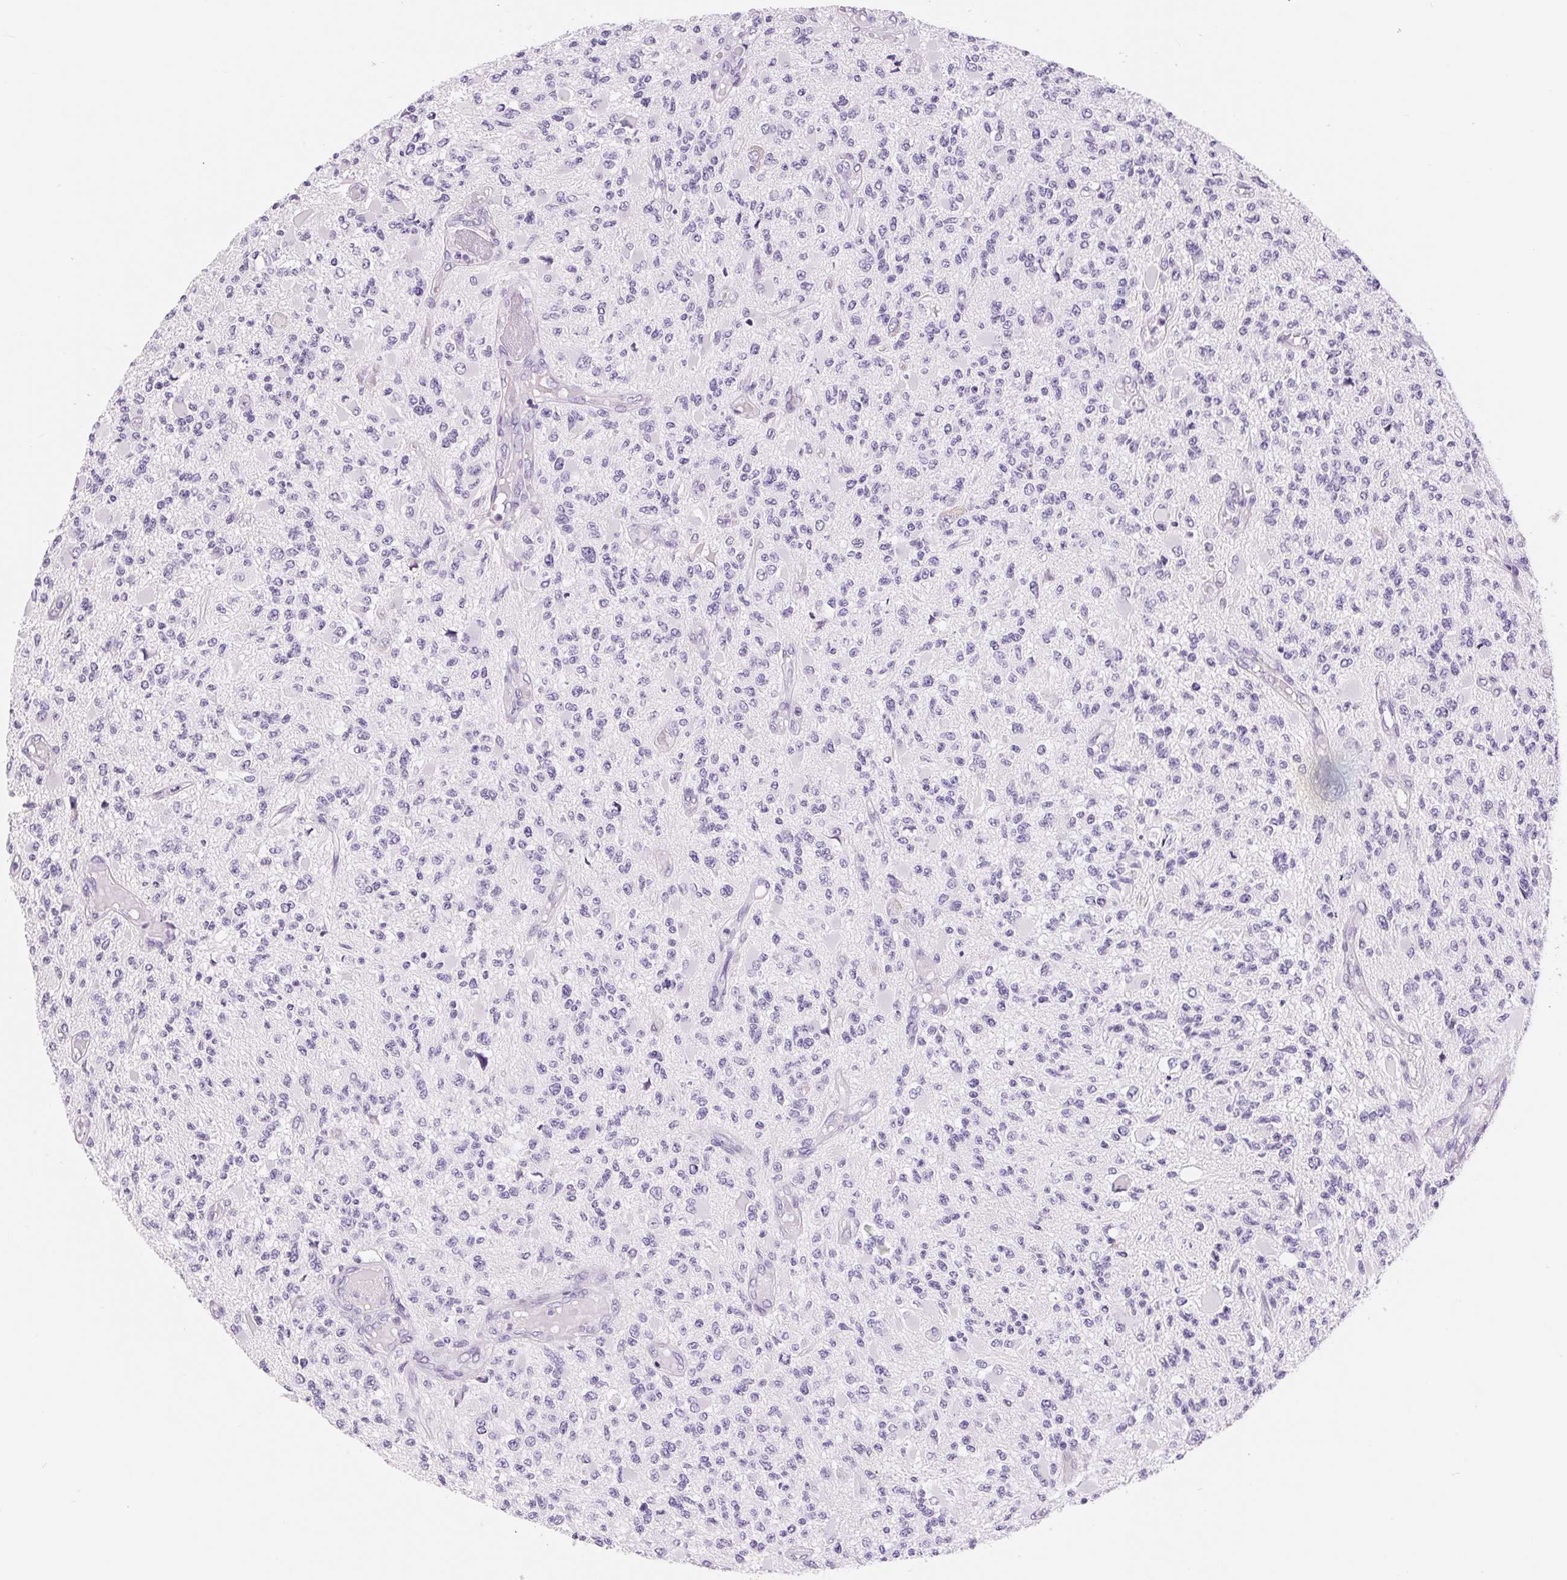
{"staining": {"intensity": "negative", "quantity": "none", "location": "none"}, "tissue": "glioma", "cell_type": "Tumor cells", "image_type": "cancer", "snomed": [{"axis": "morphology", "description": "Glioma, malignant, High grade"}, {"axis": "topography", "description": "Brain"}], "caption": "Tumor cells are negative for brown protein staining in glioma.", "gene": "ASGR2", "patient": {"sex": "female", "age": 63}}